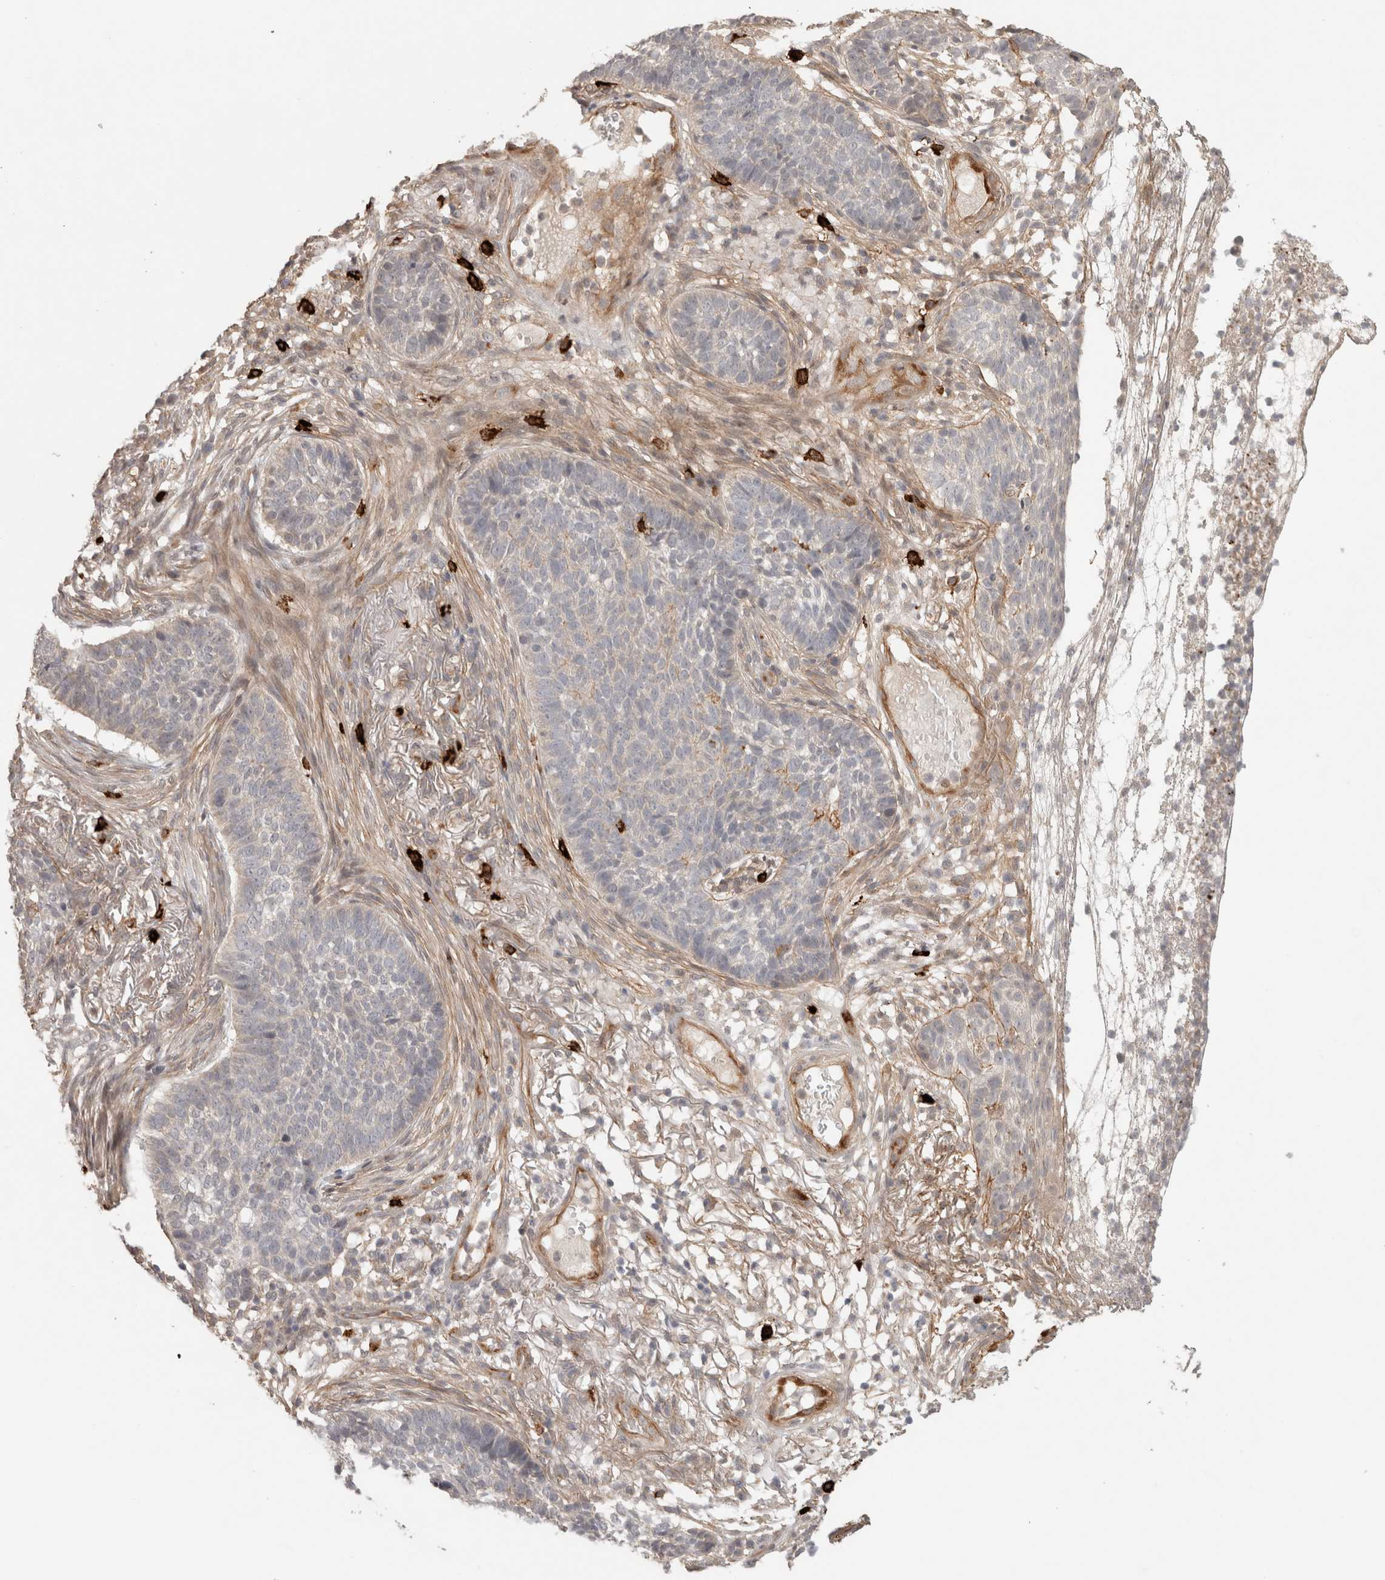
{"staining": {"intensity": "negative", "quantity": "none", "location": "none"}, "tissue": "skin cancer", "cell_type": "Tumor cells", "image_type": "cancer", "snomed": [{"axis": "morphology", "description": "Basal cell carcinoma"}, {"axis": "topography", "description": "Skin"}], "caption": "IHC of human skin cancer (basal cell carcinoma) shows no positivity in tumor cells.", "gene": "HSPG2", "patient": {"sex": "male", "age": 85}}